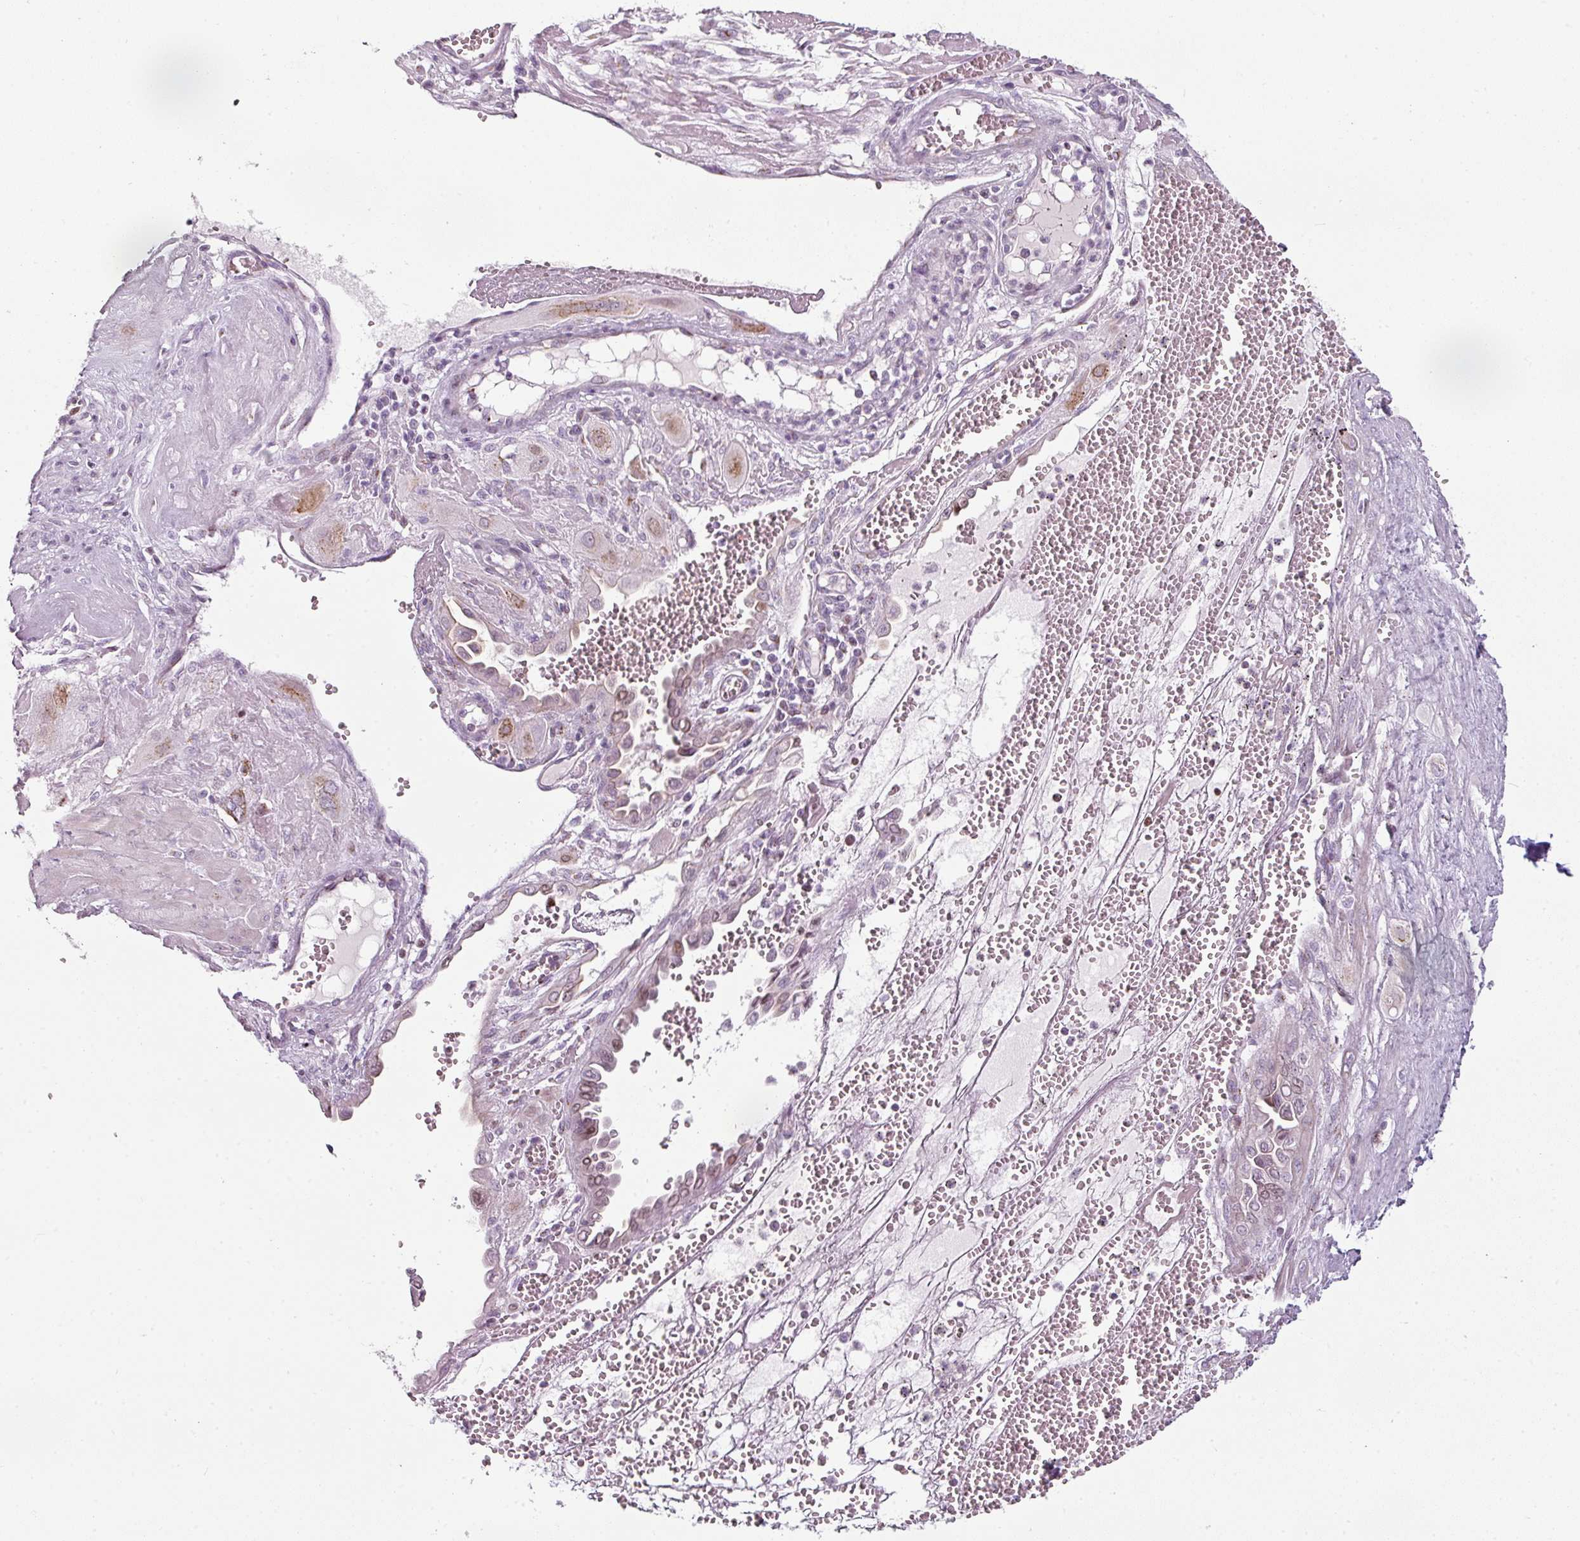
{"staining": {"intensity": "moderate", "quantity": ">75%", "location": "cytoplasmic/membranous"}, "tissue": "cervical cancer", "cell_type": "Tumor cells", "image_type": "cancer", "snomed": [{"axis": "morphology", "description": "Squamous cell carcinoma, NOS"}, {"axis": "topography", "description": "Cervix"}], "caption": "Immunohistochemistry of cervical cancer (squamous cell carcinoma) reveals medium levels of moderate cytoplasmic/membranous staining in approximately >75% of tumor cells.", "gene": "SYT8", "patient": {"sex": "female", "age": 34}}